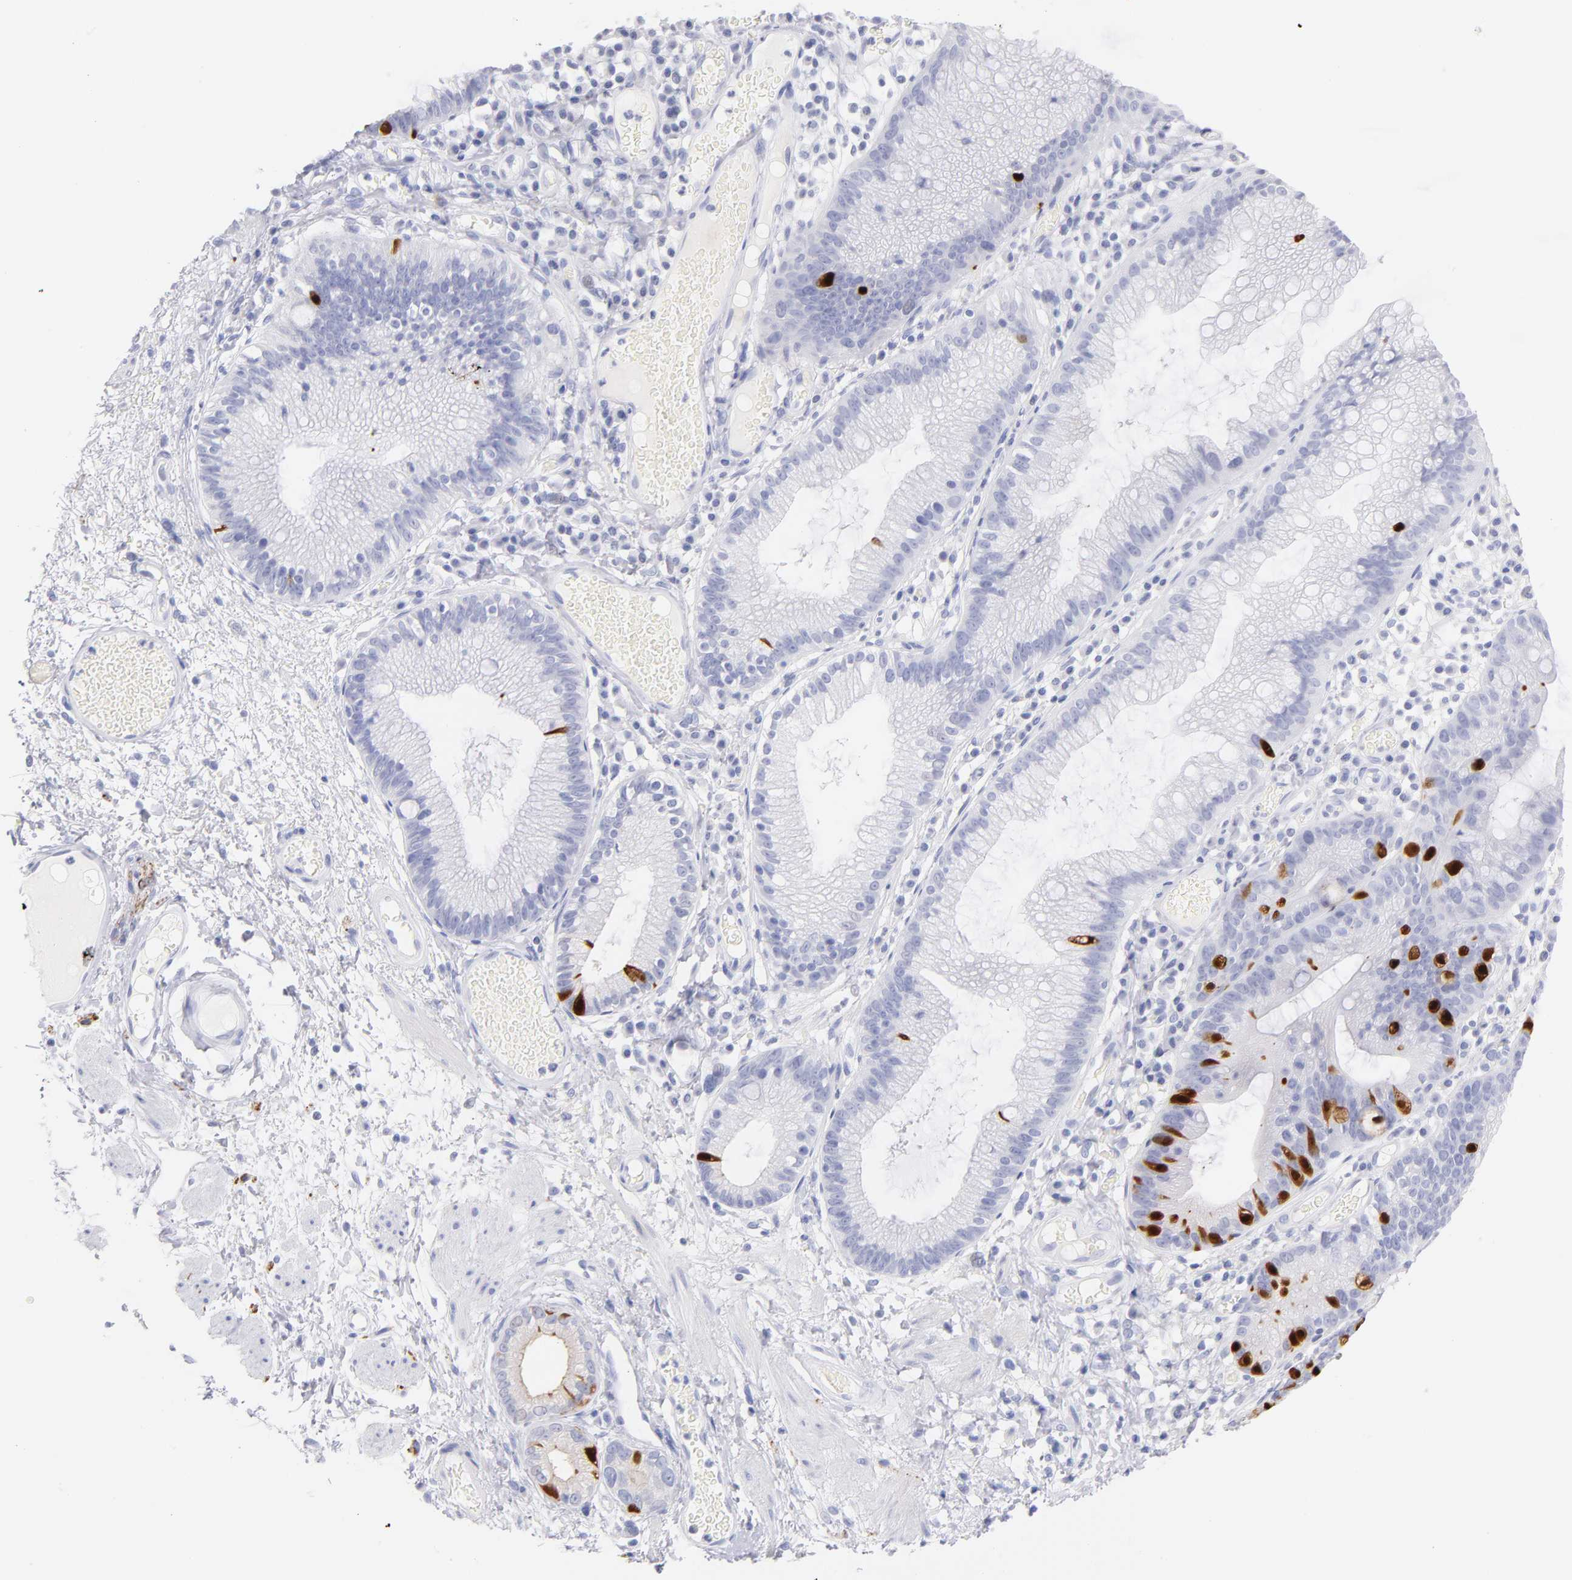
{"staining": {"intensity": "moderate", "quantity": "<25%", "location": "nuclear"}, "tissue": "skin", "cell_type": "Epidermal cells", "image_type": "normal", "snomed": [{"axis": "morphology", "description": "Normal tissue, NOS"}, {"axis": "morphology", "description": "Hemorrhoids"}, {"axis": "morphology", "description": "Inflammation, NOS"}, {"axis": "topography", "description": "Anal"}], "caption": "Immunohistochemistry image of benign skin: skin stained using immunohistochemistry (IHC) displays low levels of moderate protein expression localized specifically in the nuclear of epidermal cells, appearing as a nuclear brown color.", "gene": "SCGN", "patient": {"sex": "male", "age": 60}}